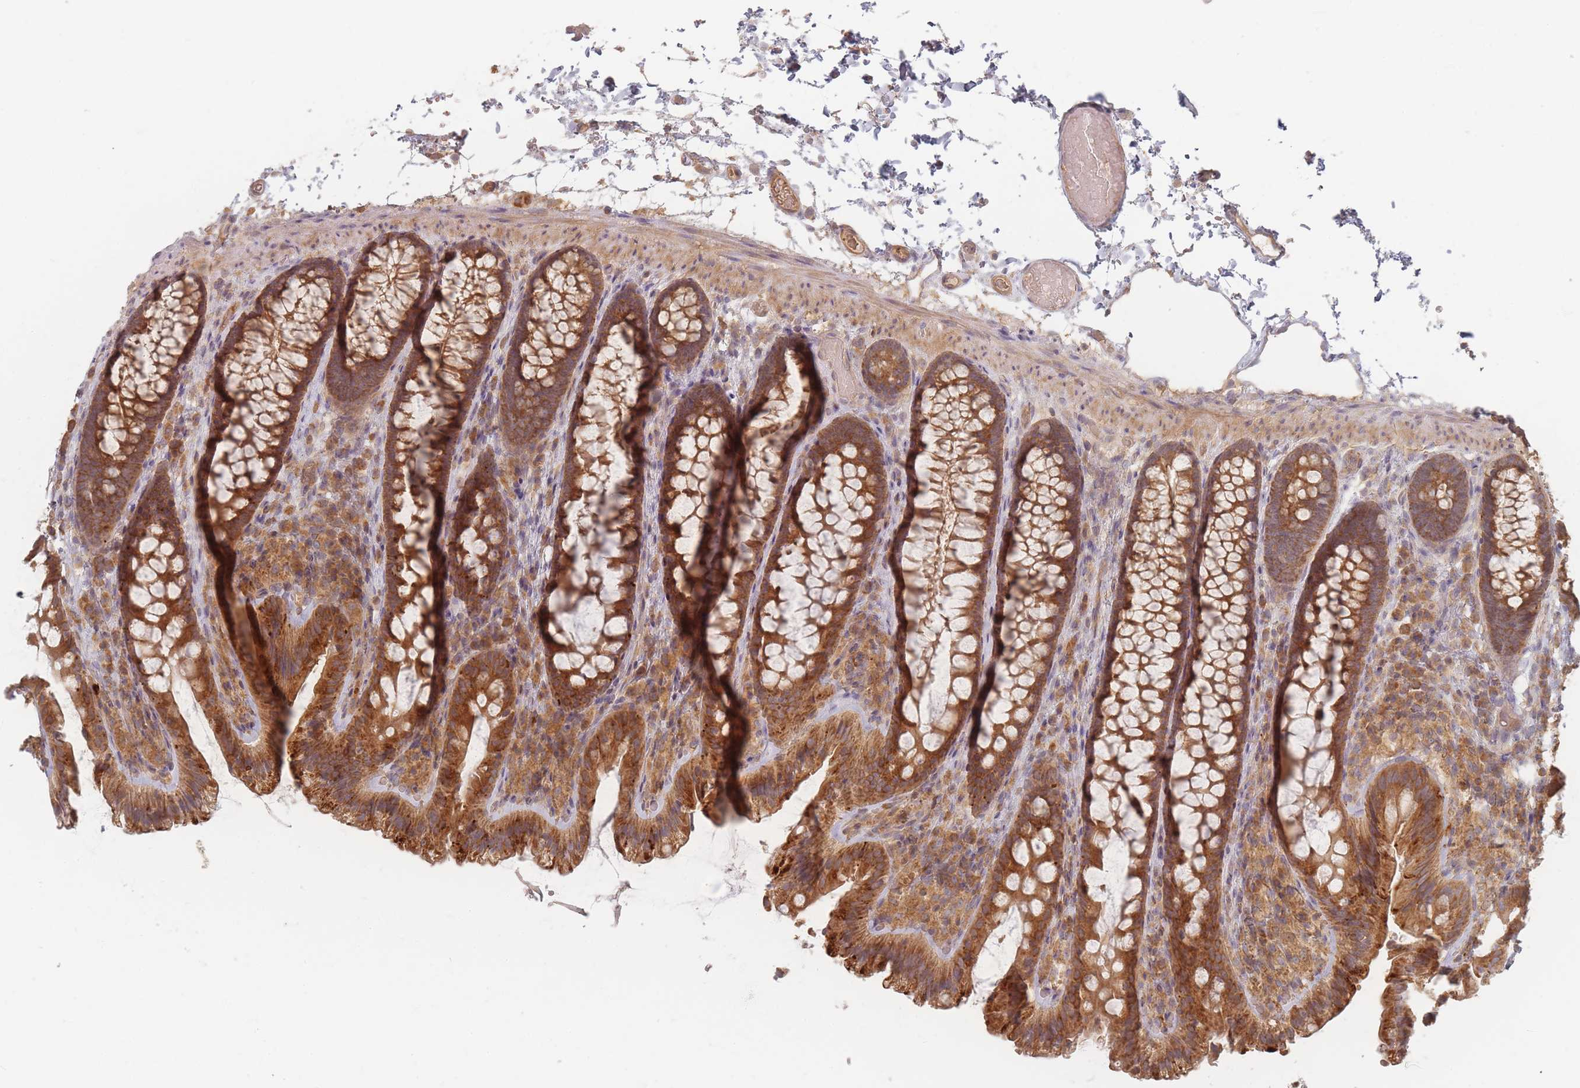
{"staining": {"intensity": "moderate", "quantity": ">75%", "location": "cytoplasmic/membranous"}, "tissue": "colon", "cell_type": "Endothelial cells", "image_type": "normal", "snomed": [{"axis": "morphology", "description": "Normal tissue, NOS"}, {"axis": "topography", "description": "Colon"}], "caption": "IHC (DAB (3,3'-diaminobenzidine)) staining of benign human colon reveals moderate cytoplasmic/membranous protein staining in about >75% of endothelial cells.", "gene": "SLC35F3", "patient": {"sex": "male", "age": 46}}